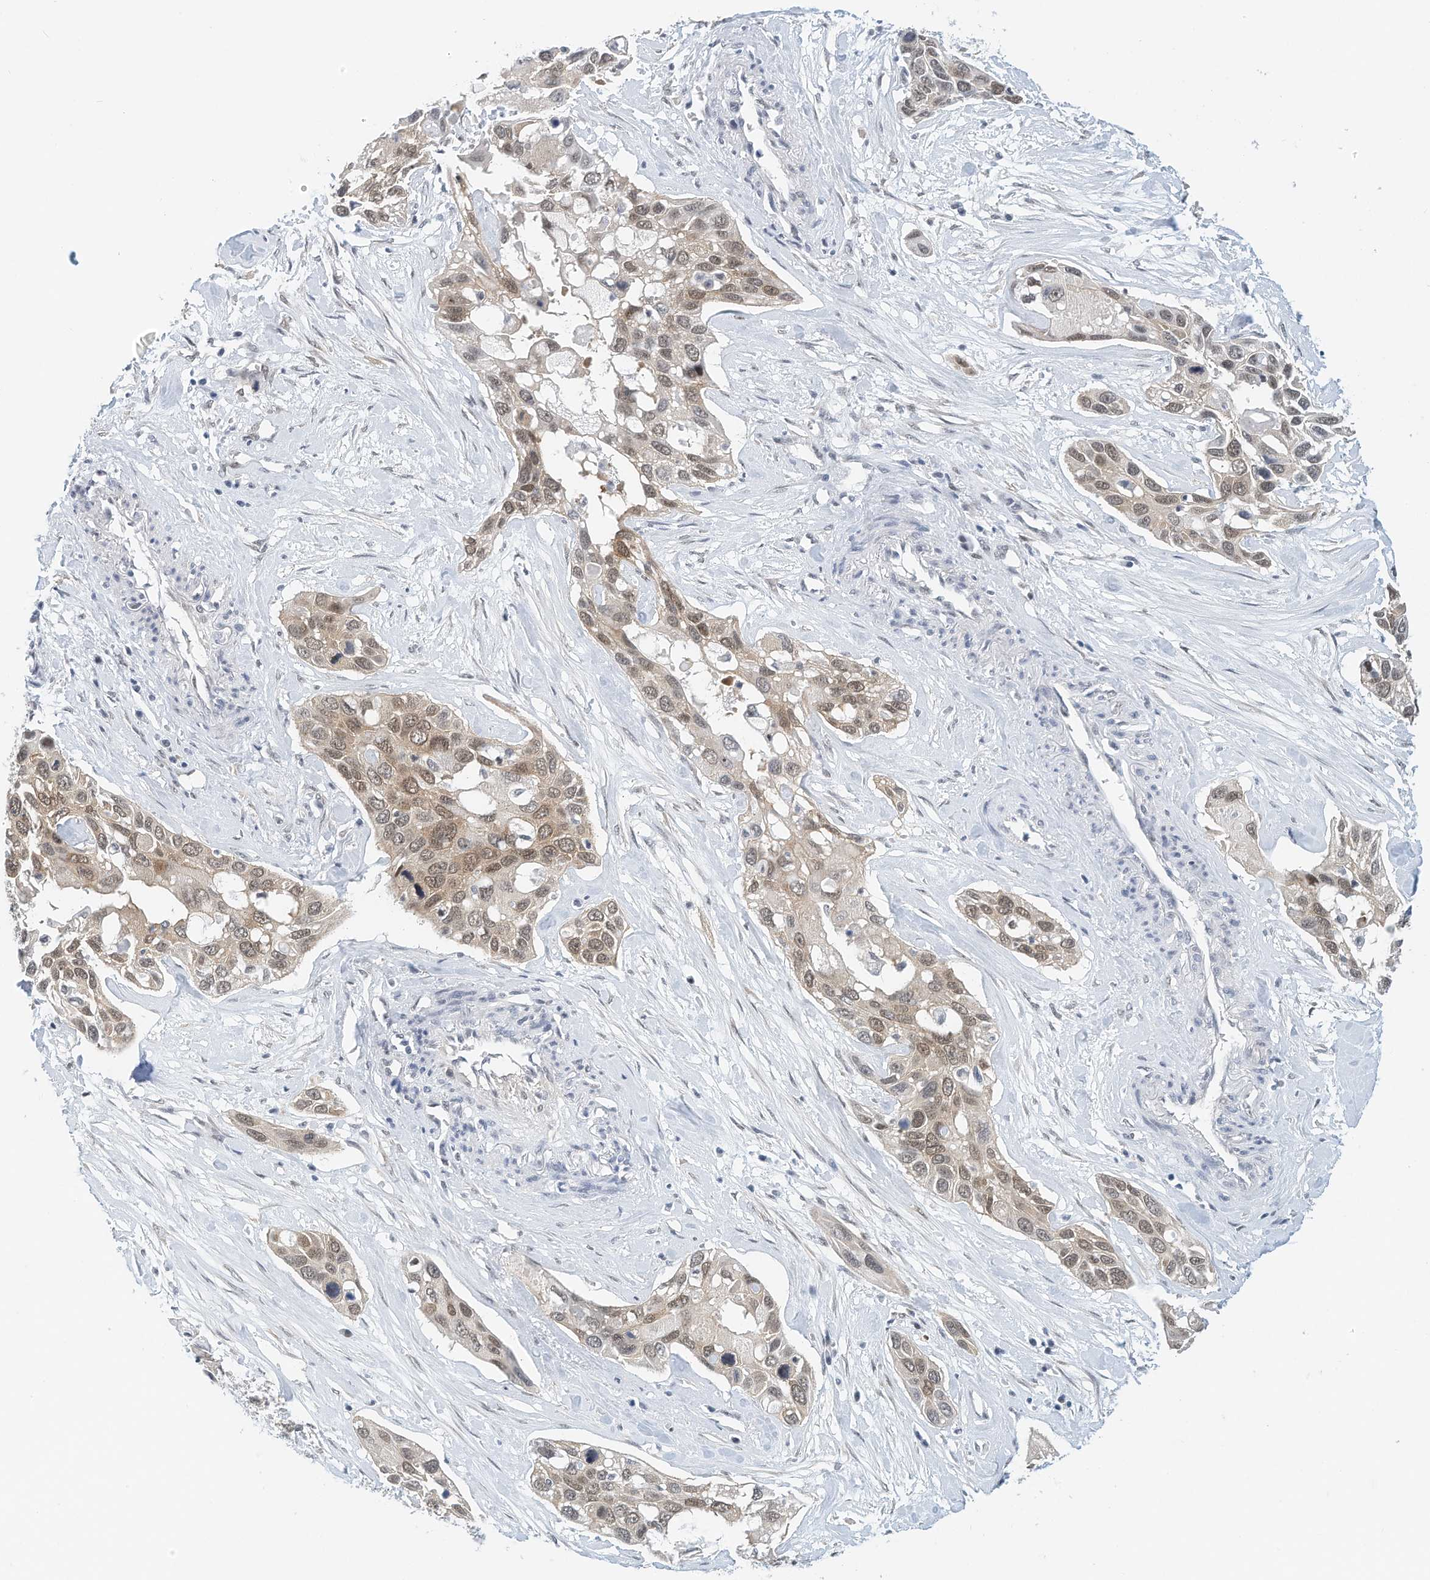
{"staining": {"intensity": "weak", "quantity": "25%-75%", "location": "nuclear"}, "tissue": "pancreatic cancer", "cell_type": "Tumor cells", "image_type": "cancer", "snomed": [{"axis": "morphology", "description": "Adenocarcinoma, NOS"}, {"axis": "topography", "description": "Pancreas"}], "caption": "There is low levels of weak nuclear positivity in tumor cells of pancreatic cancer (adenocarcinoma), as demonstrated by immunohistochemical staining (brown color).", "gene": "ARHGAP28", "patient": {"sex": "female", "age": 60}}